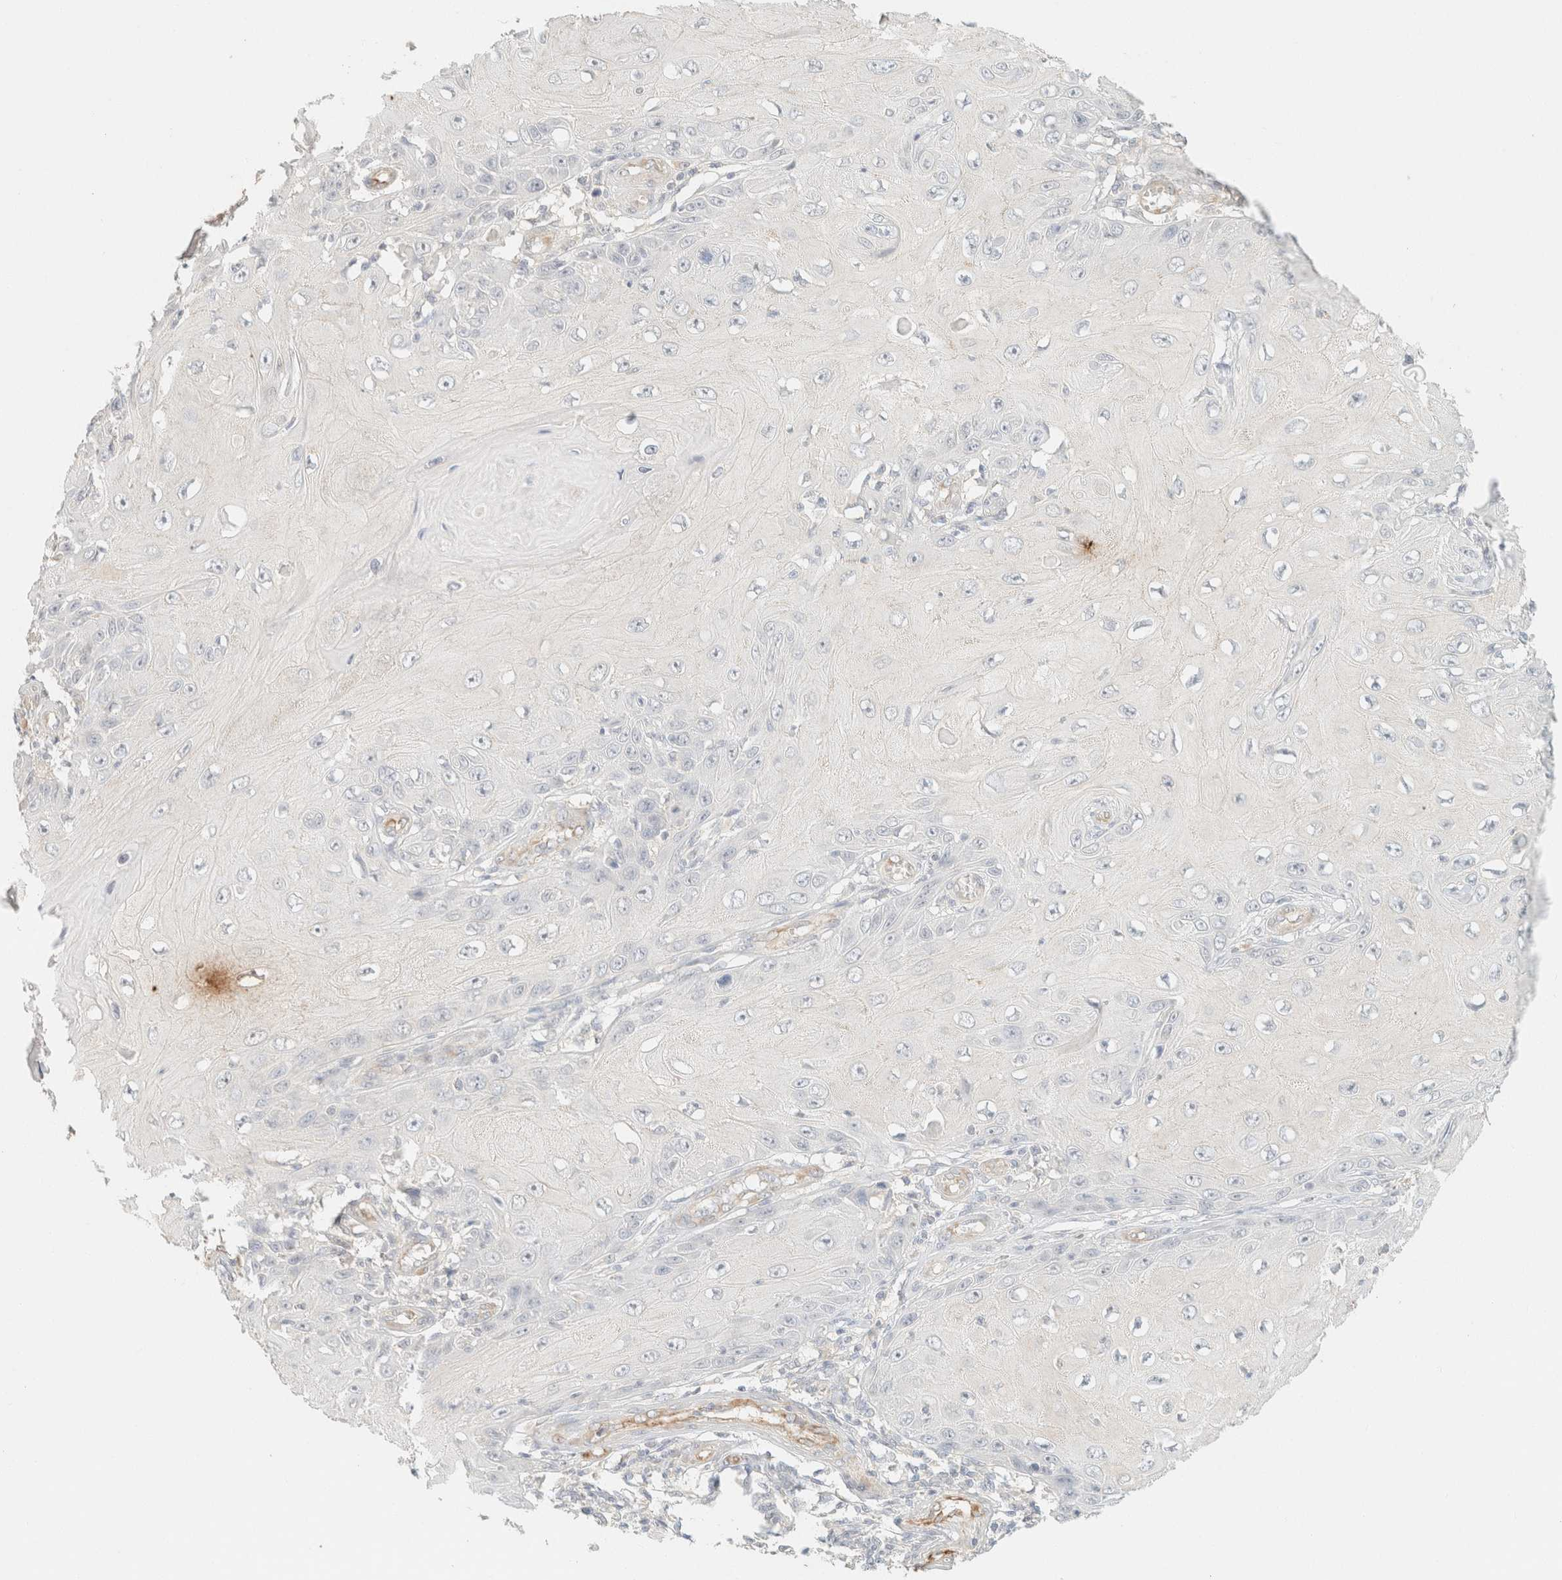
{"staining": {"intensity": "negative", "quantity": "none", "location": "none"}, "tissue": "skin cancer", "cell_type": "Tumor cells", "image_type": "cancer", "snomed": [{"axis": "morphology", "description": "Squamous cell carcinoma, NOS"}, {"axis": "topography", "description": "Skin"}], "caption": "Squamous cell carcinoma (skin) was stained to show a protein in brown. There is no significant staining in tumor cells.", "gene": "SPARCL1", "patient": {"sex": "female", "age": 73}}